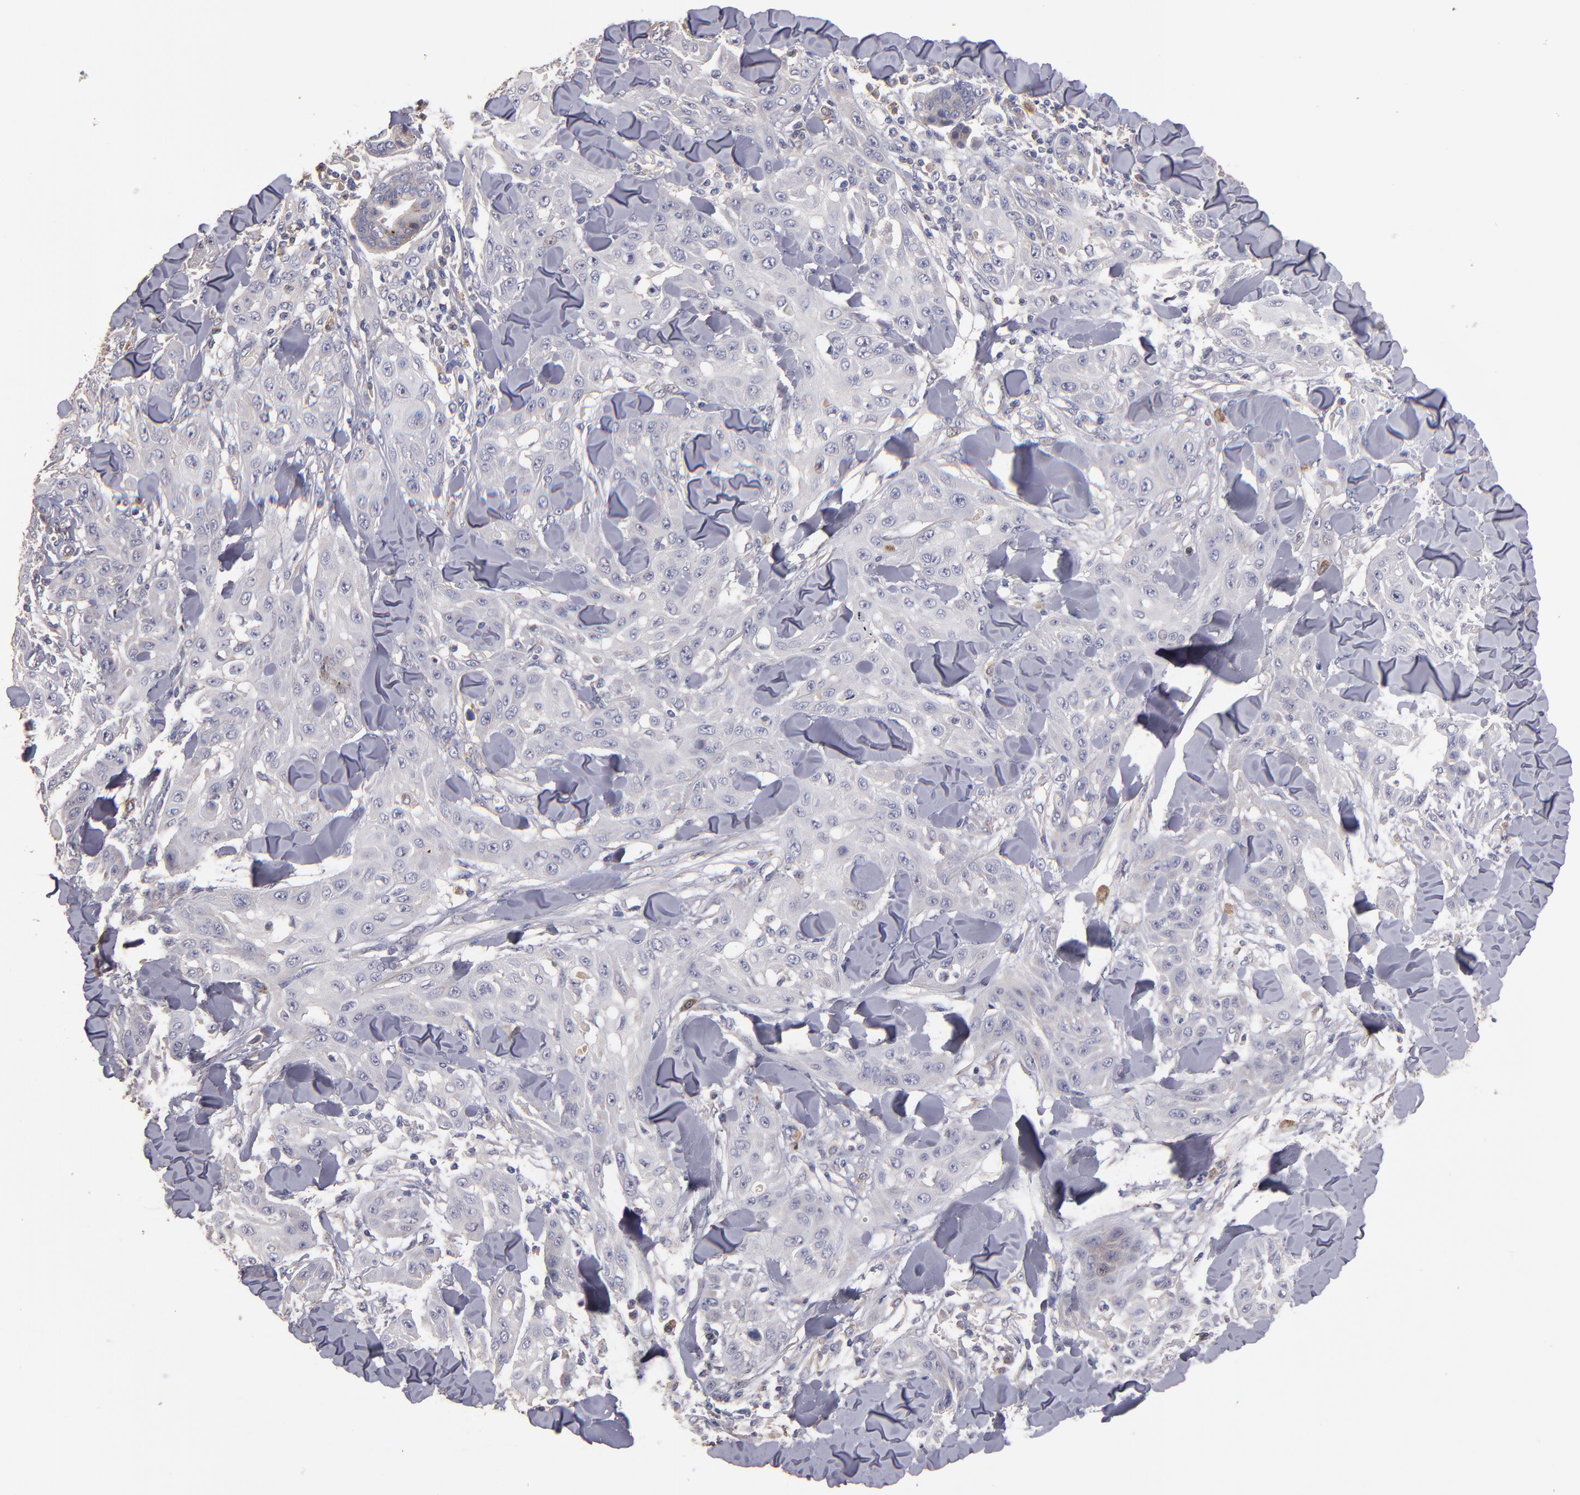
{"staining": {"intensity": "moderate", "quantity": "<25%", "location": "cytoplasmic/membranous"}, "tissue": "skin cancer", "cell_type": "Tumor cells", "image_type": "cancer", "snomed": [{"axis": "morphology", "description": "Squamous cell carcinoma, NOS"}, {"axis": "topography", "description": "Skin"}], "caption": "Immunohistochemistry staining of skin squamous cell carcinoma, which shows low levels of moderate cytoplasmic/membranous positivity in approximately <25% of tumor cells indicating moderate cytoplasmic/membranous protein staining. The staining was performed using DAB (brown) for protein detection and nuclei were counterstained in hematoxylin (blue).", "gene": "MAGEE1", "patient": {"sex": "male", "age": 24}}